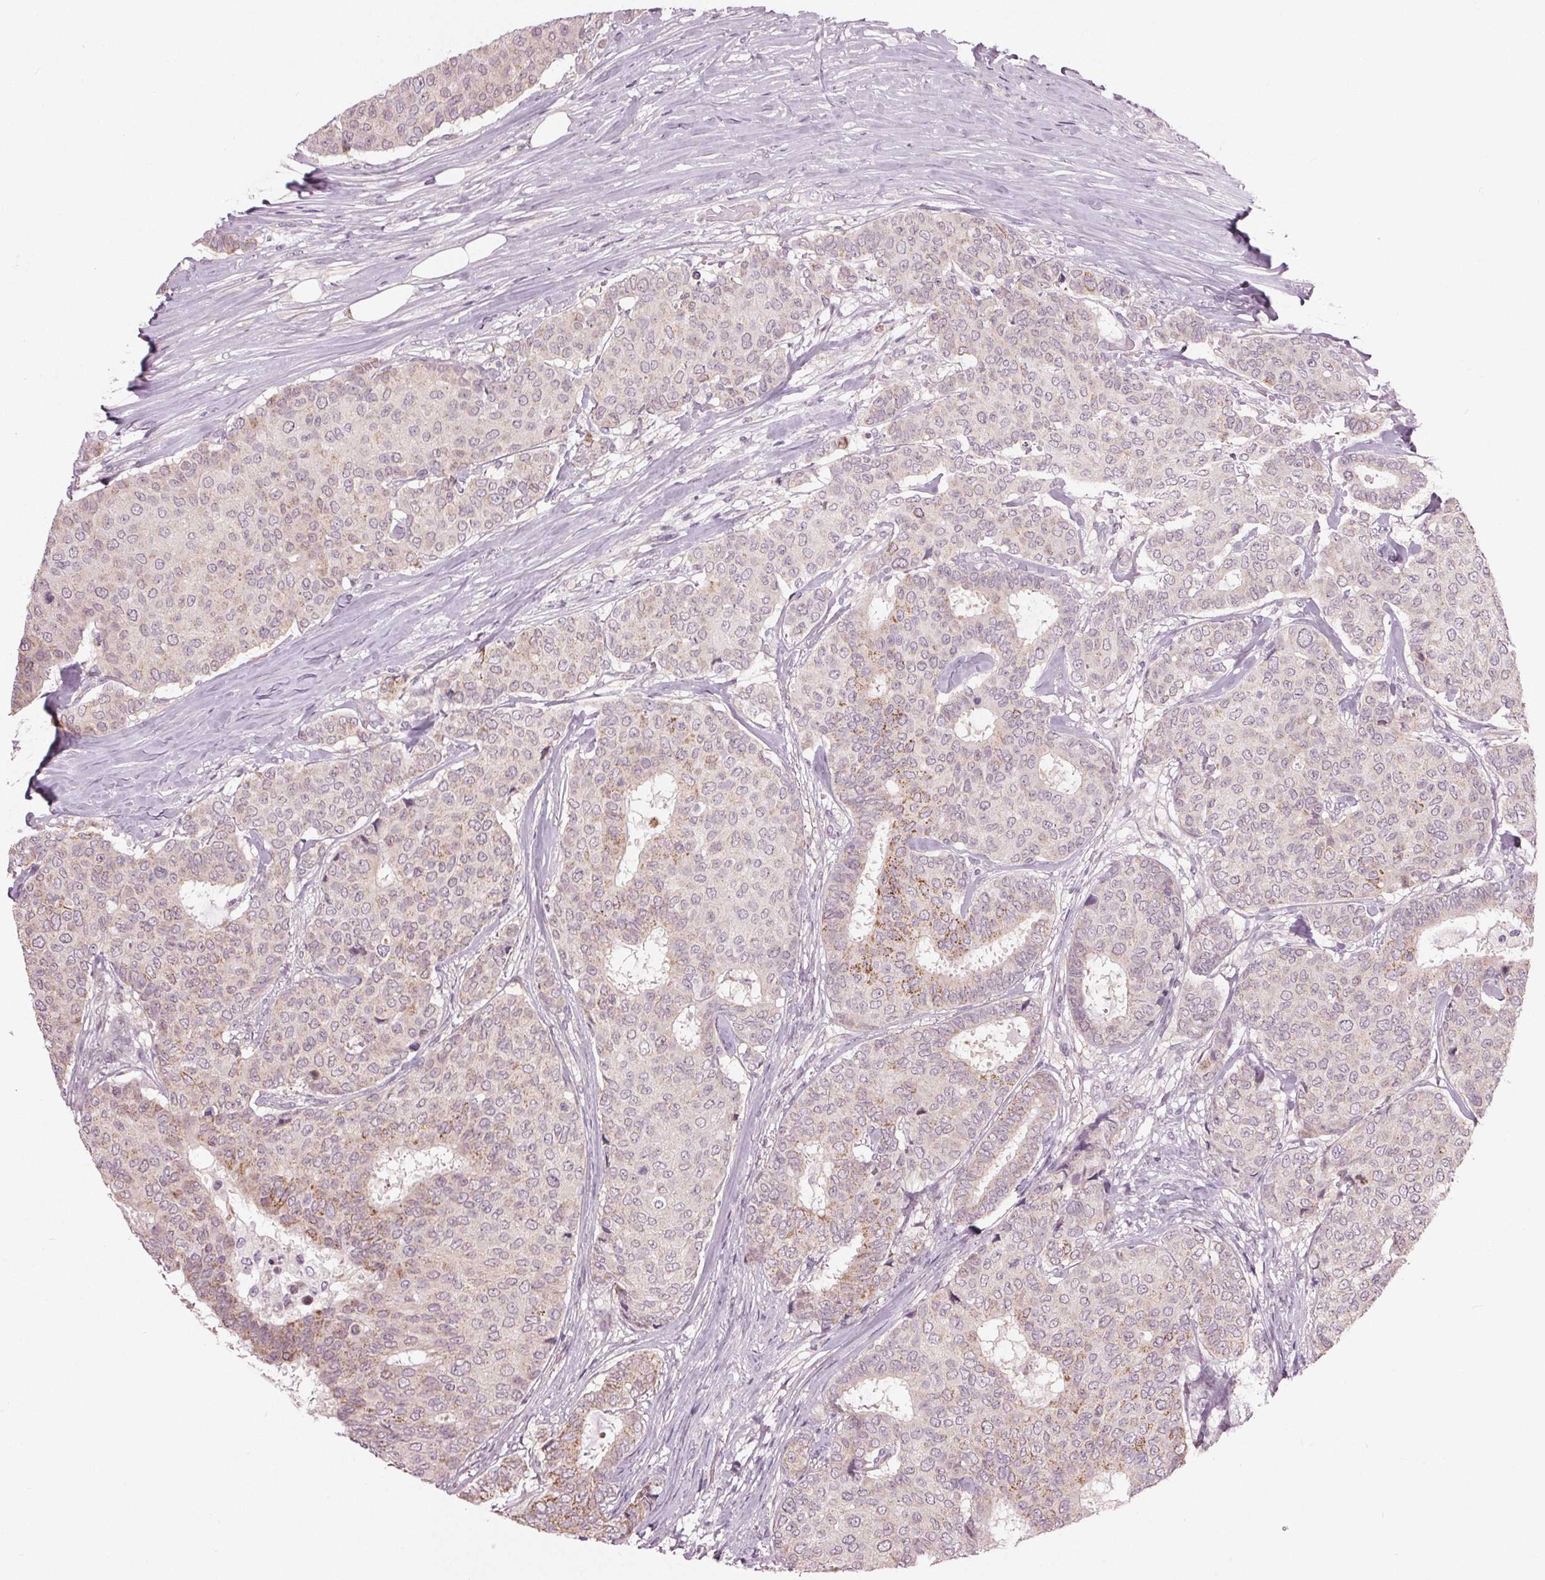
{"staining": {"intensity": "moderate", "quantity": "<25%", "location": "cytoplasmic/membranous"}, "tissue": "breast cancer", "cell_type": "Tumor cells", "image_type": "cancer", "snomed": [{"axis": "morphology", "description": "Duct carcinoma"}, {"axis": "topography", "description": "Breast"}], "caption": "IHC of human intraductal carcinoma (breast) displays low levels of moderate cytoplasmic/membranous staining in about <25% of tumor cells. (Stains: DAB (3,3'-diaminobenzidine) in brown, nuclei in blue, Microscopy: brightfield microscopy at high magnification).", "gene": "ZNF605", "patient": {"sex": "female", "age": 75}}